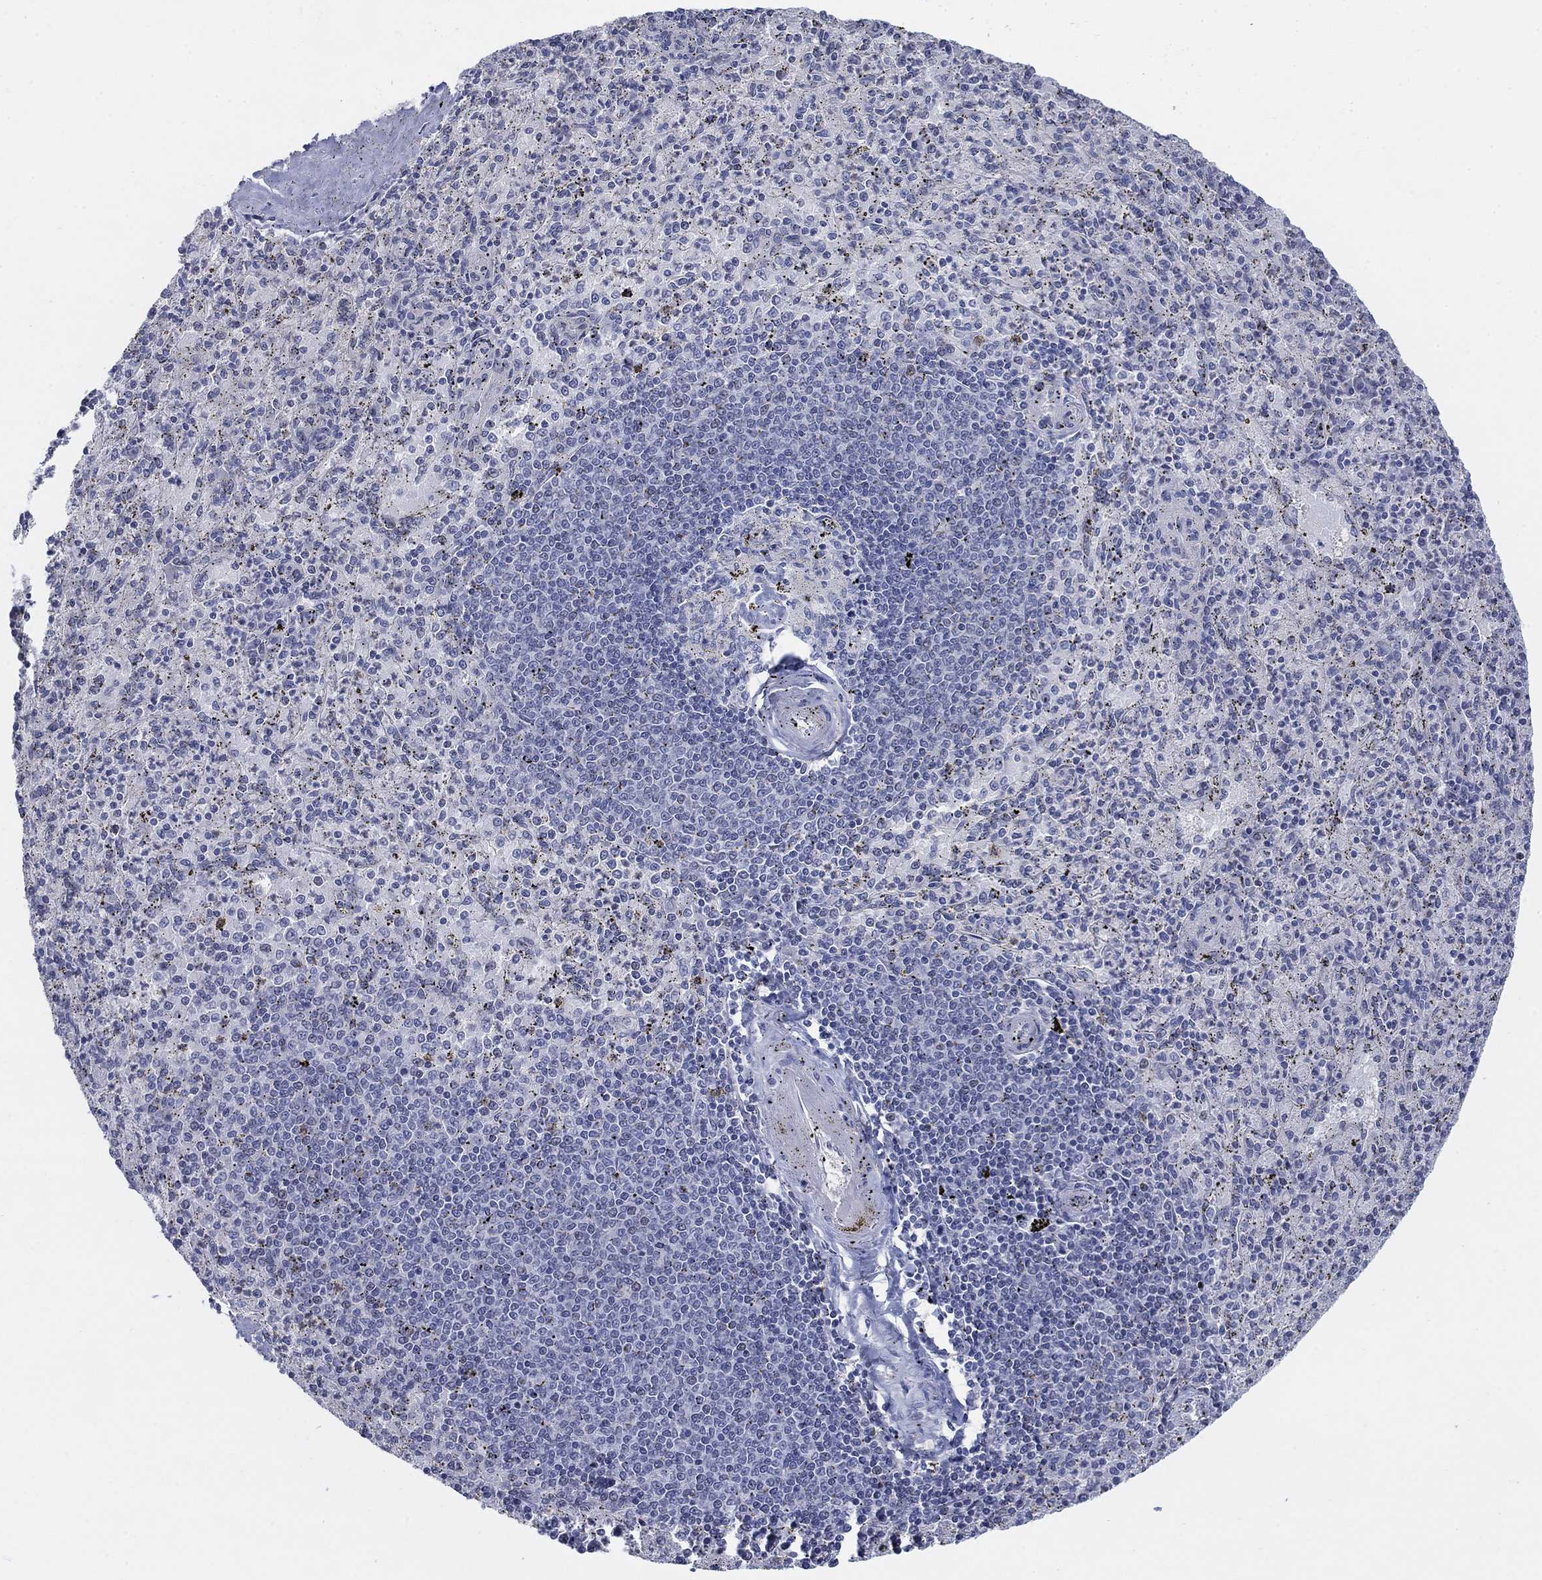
{"staining": {"intensity": "negative", "quantity": "none", "location": "none"}, "tissue": "spleen", "cell_type": "Cells in red pulp", "image_type": "normal", "snomed": [{"axis": "morphology", "description": "Normal tissue, NOS"}, {"axis": "topography", "description": "Spleen"}], "caption": "The photomicrograph shows no significant expression in cells in red pulp of spleen.", "gene": "MYO3A", "patient": {"sex": "male", "age": 60}}